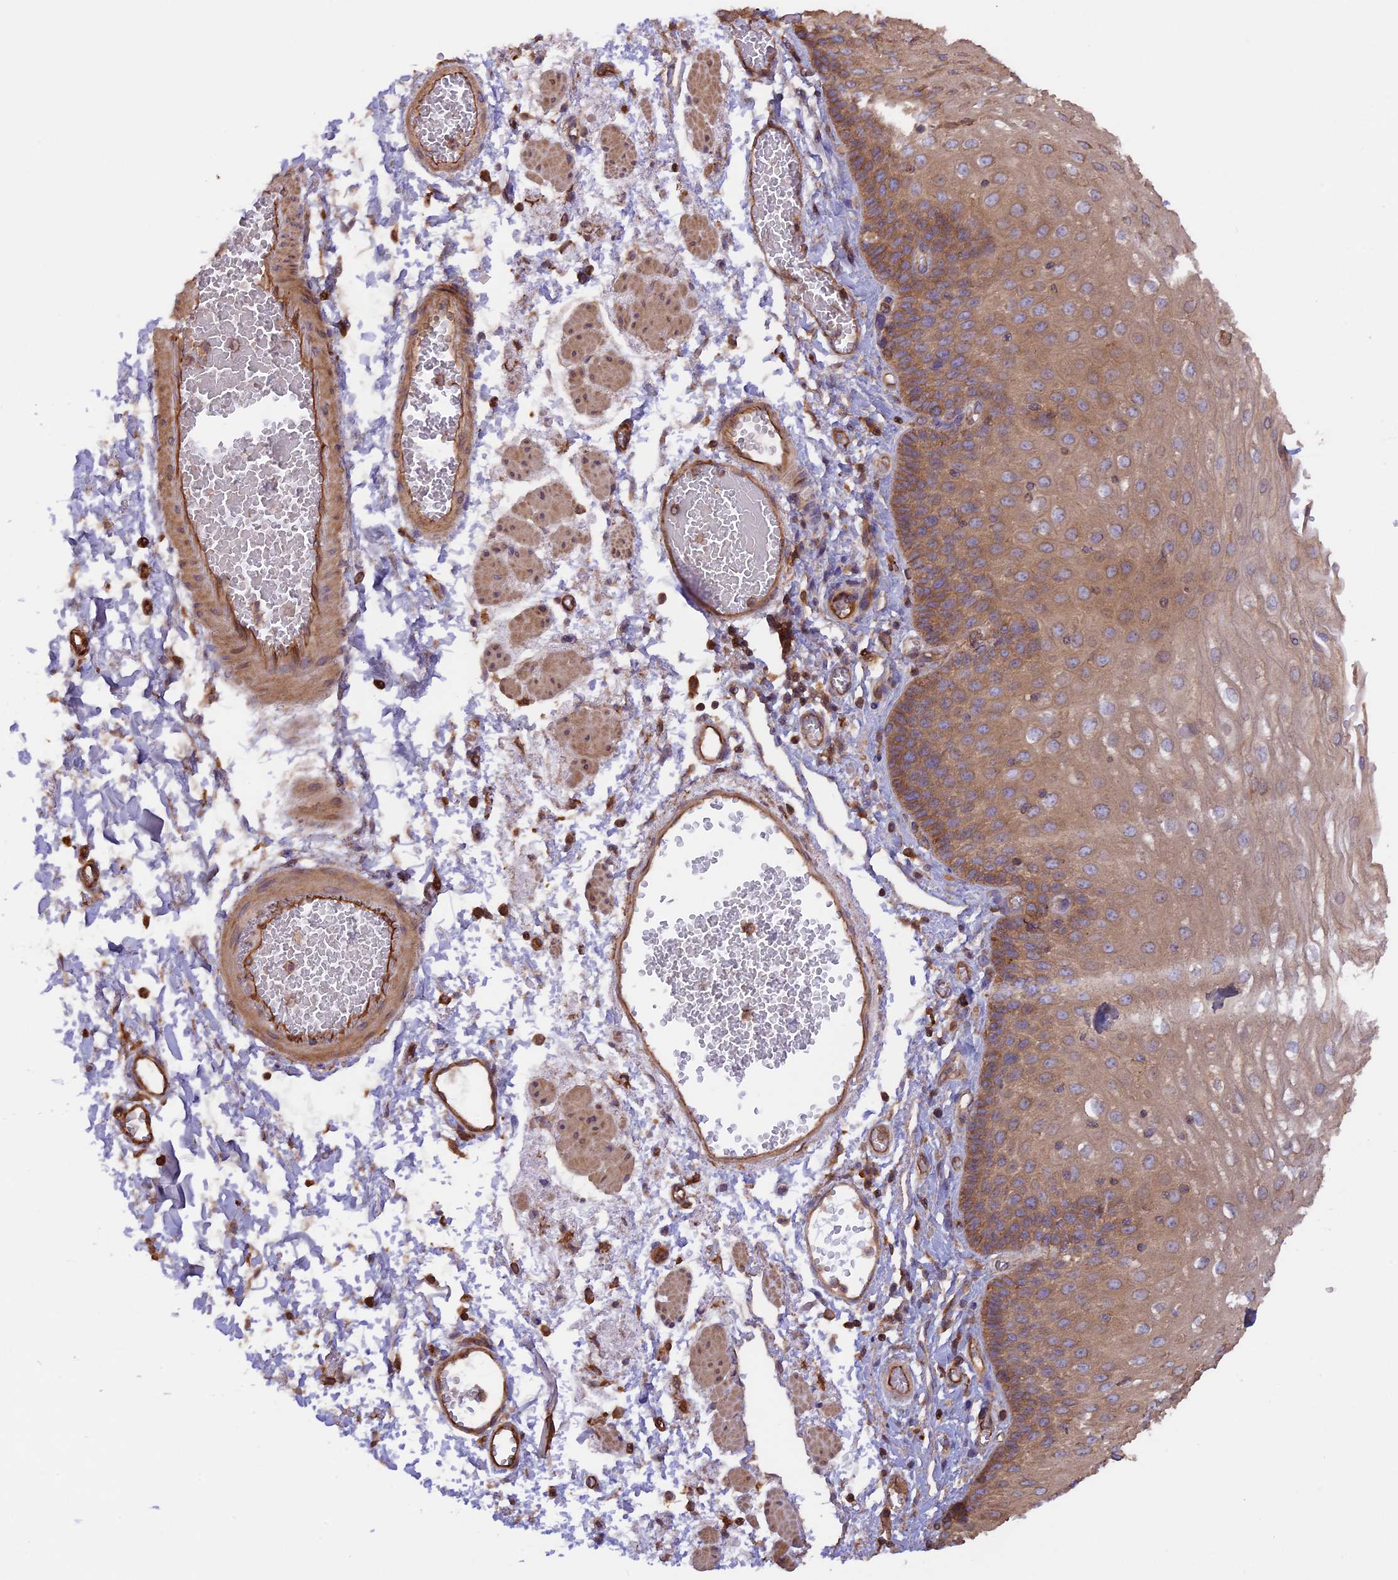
{"staining": {"intensity": "moderate", "quantity": ">75%", "location": "cytoplasmic/membranous"}, "tissue": "esophagus", "cell_type": "Squamous epithelial cells", "image_type": "normal", "snomed": [{"axis": "morphology", "description": "Normal tissue, NOS"}, {"axis": "topography", "description": "Esophagus"}], "caption": "Immunohistochemistry of unremarkable human esophagus reveals medium levels of moderate cytoplasmic/membranous expression in about >75% of squamous epithelial cells. The protein of interest is stained brown, and the nuclei are stained in blue (DAB (3,3'-diaminobenzidine) IHC with brightfield microscopy, high magnification).", "gene": "GAS8", "patient": {"sex": "male", "age": 81}}